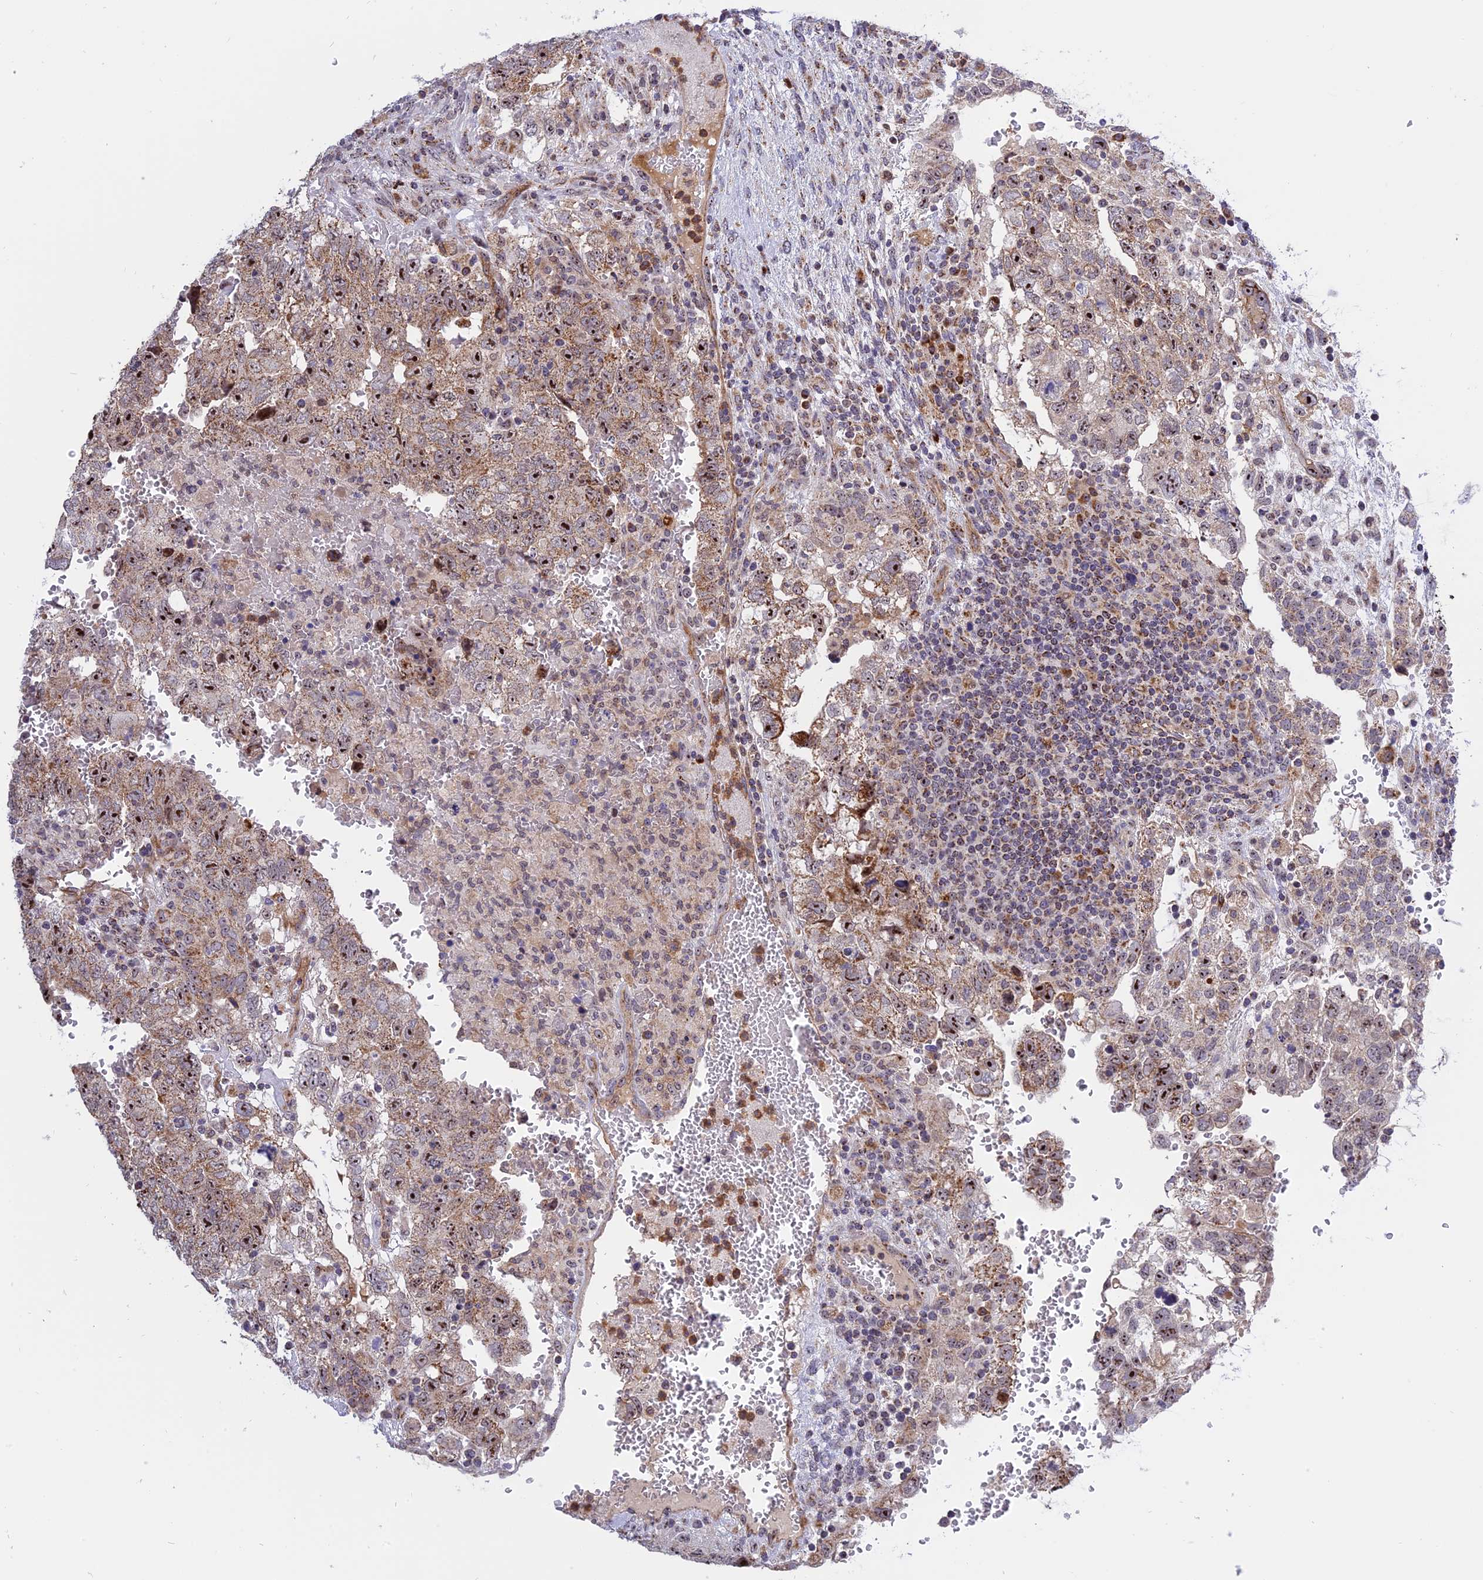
{"staining": {"intensity": "moderate", "quantity": "25%-75%", "location": "cytoplasmic/membranous,nuclear"}, "tissue": "testis cancer", "cell_type": "Tumor cells", "image_type": "cancer", "snomed": [{"axis": "morphology", "description": "Carcinoma, Embryonal, NOS"}, {"axis": "topography", "description": "Testis"}], "caption": "Testis cancer (embryonal carcinoma) stained for a protein shows moderate cytoplasmic/membranous and nuclear positivity in tumor cells.", "gene": "MPND", "patient": {"sex": "male", "age": 36}}